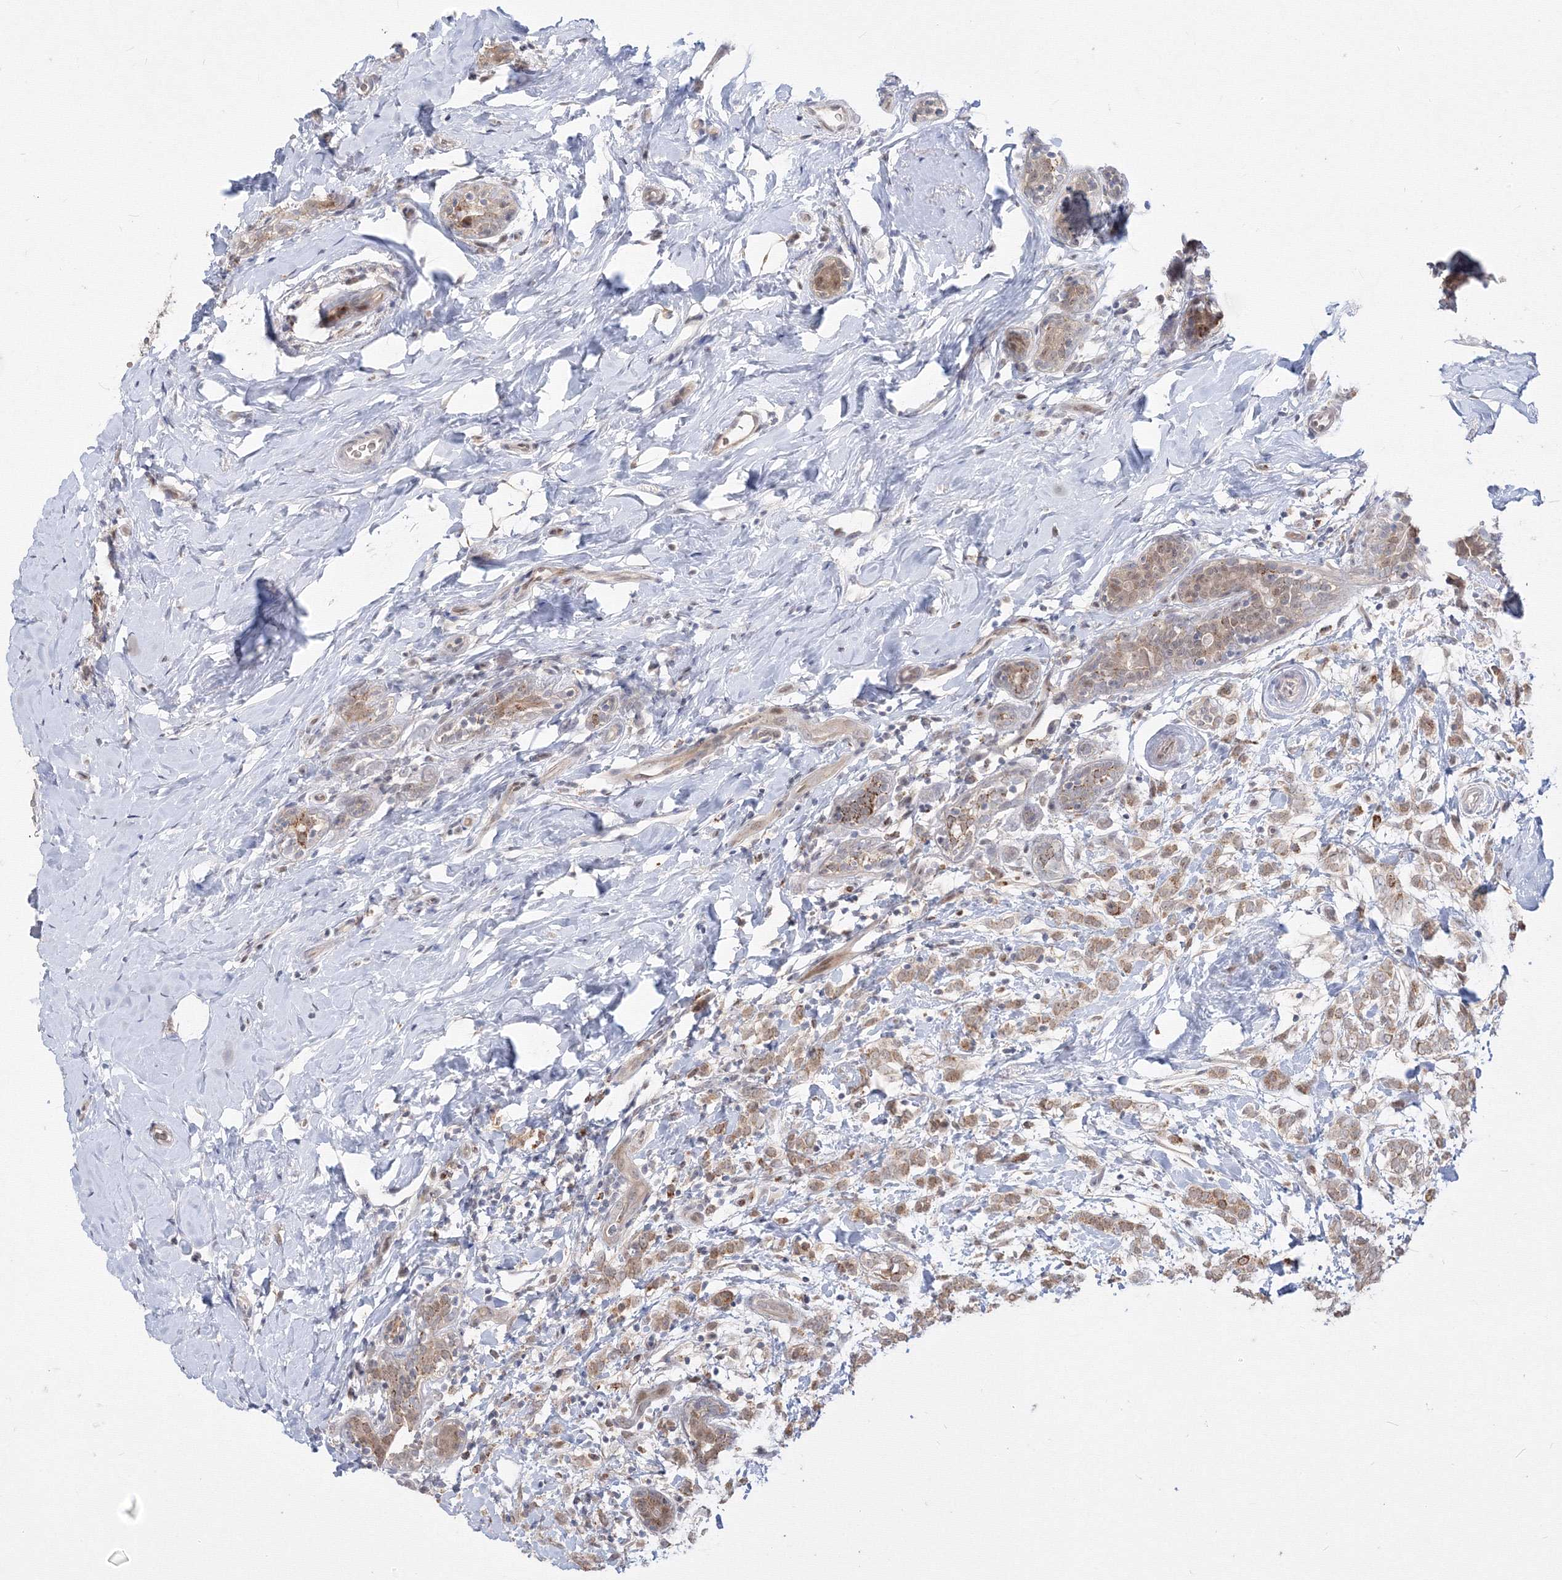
{"staining": {"intensity": "weak", "quantity": "25%-75%", "location": "cytoplasmic/membranous"}, "tissue": "breast cancer", "cell_type": "Tumor cells", "image_type": "cancer", "snomed": [{"axis": "morphology", "description": "Normal tissue, NOS"}, {"axis": "morphology", "description": "Lobular carcinoma"}, {"axis": "topography", "description": "Breast"}], "caption": "A low amount of weak cytoplasmic/membranous staining is present in about 25%-75% of tumor cells in breast cancer tissue.", "gene": "COPS4", "patient": {"sex": "female", "age": 47}}